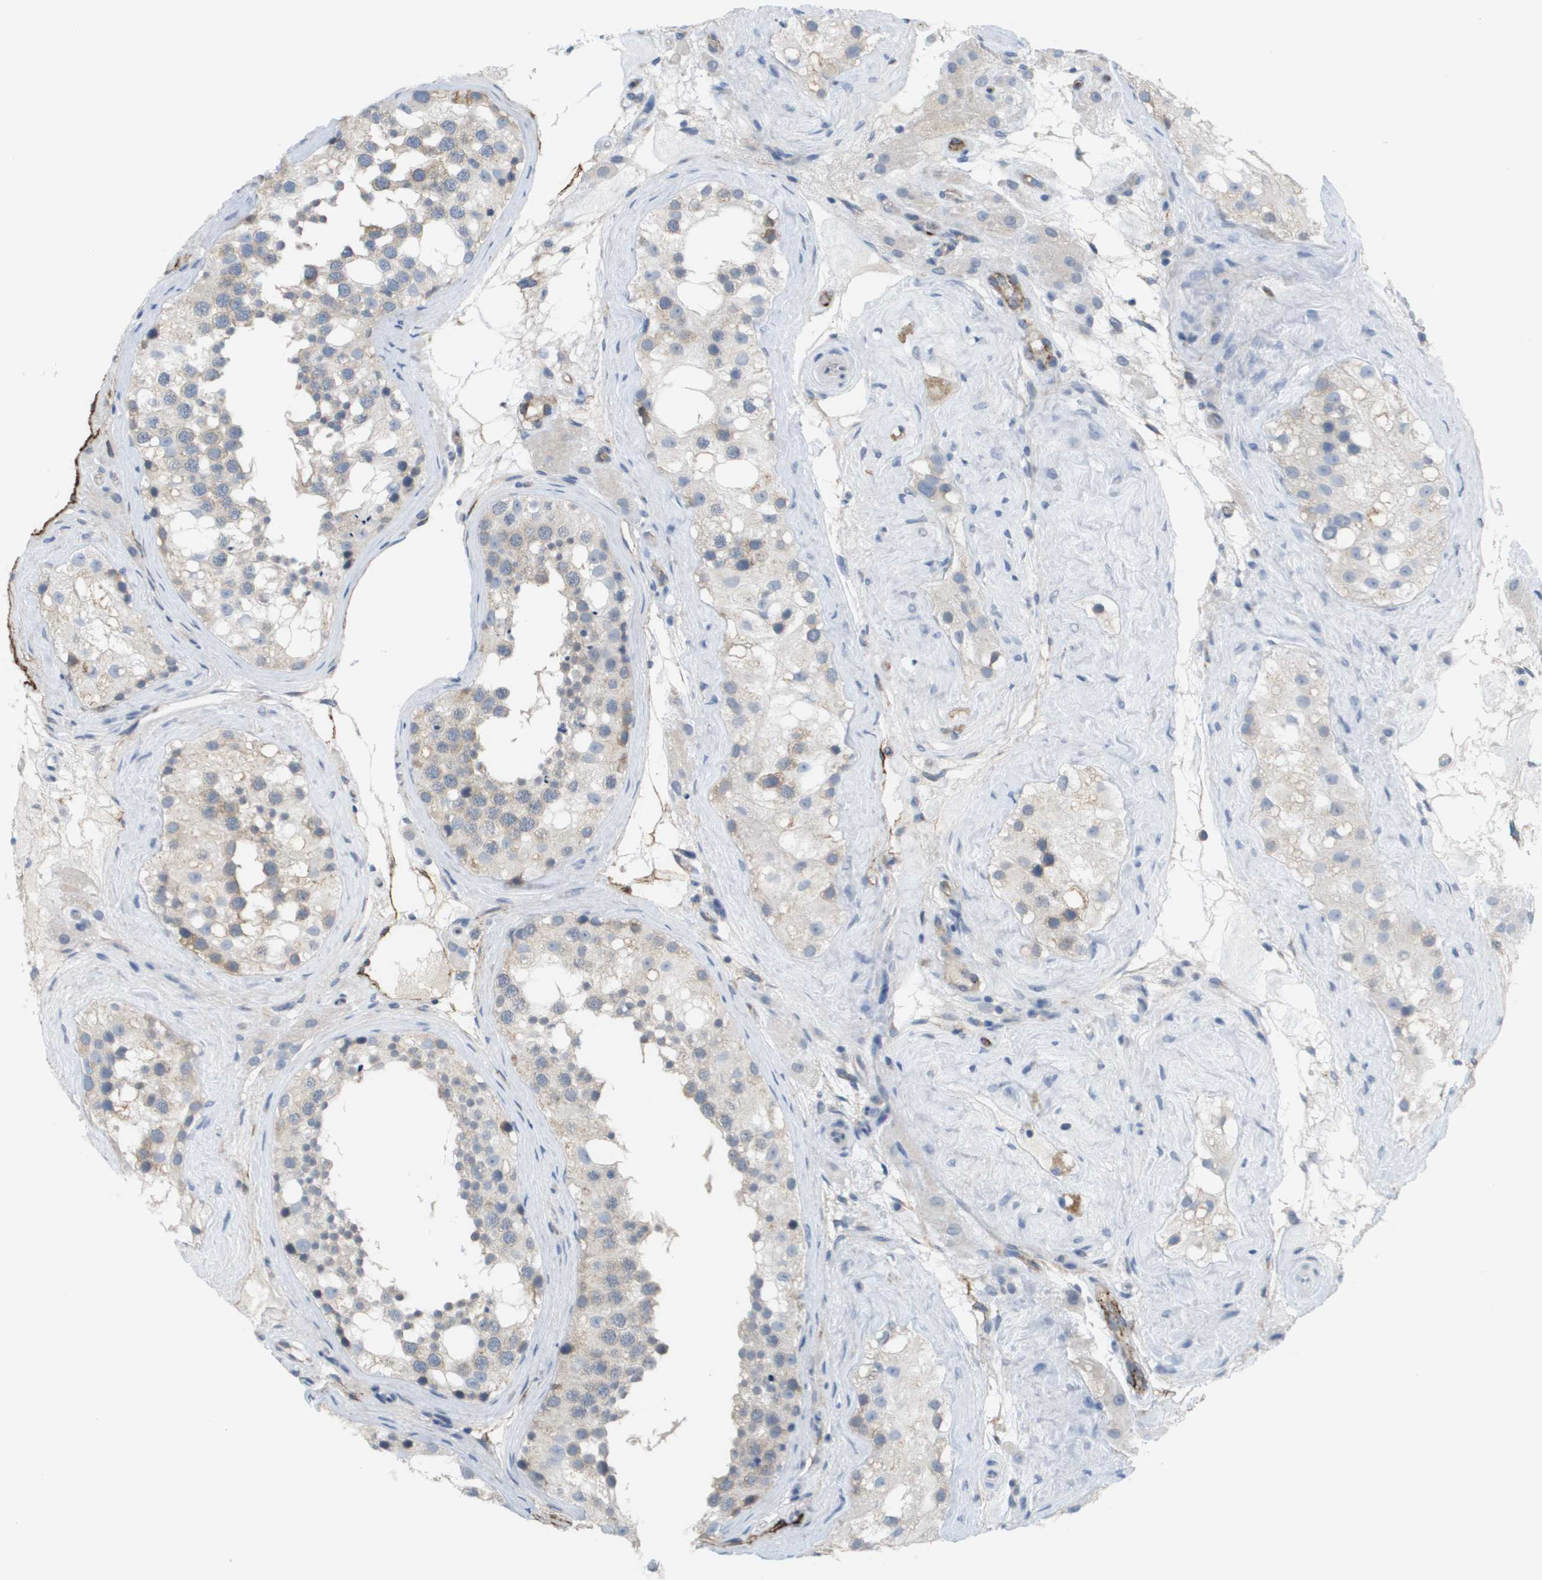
{"staining": {"intensity": "weak", "quantity": "25%-75%", "location": "cytoplasmic/membranous"}, "tissue": "testis", "cell_type": "Cells in seminiferous ducts", "image_type": "normal", "snomed": [{"axis": "morphology", "description": "Normal tissue, NOS"}, {"axis": "morphology", "description": "Seminoma, NOS"}, {"axis": "topography", "description": "Testis"}], "caption": "About 25%-75% of cells in seminiferous ducts in normal testis show weak cytoplasmic/membranous protein expression as visualized by brown immunohistochemical staining.", "gene": "ANGPT2", "patient": {"sex": "male", "age": 71}}